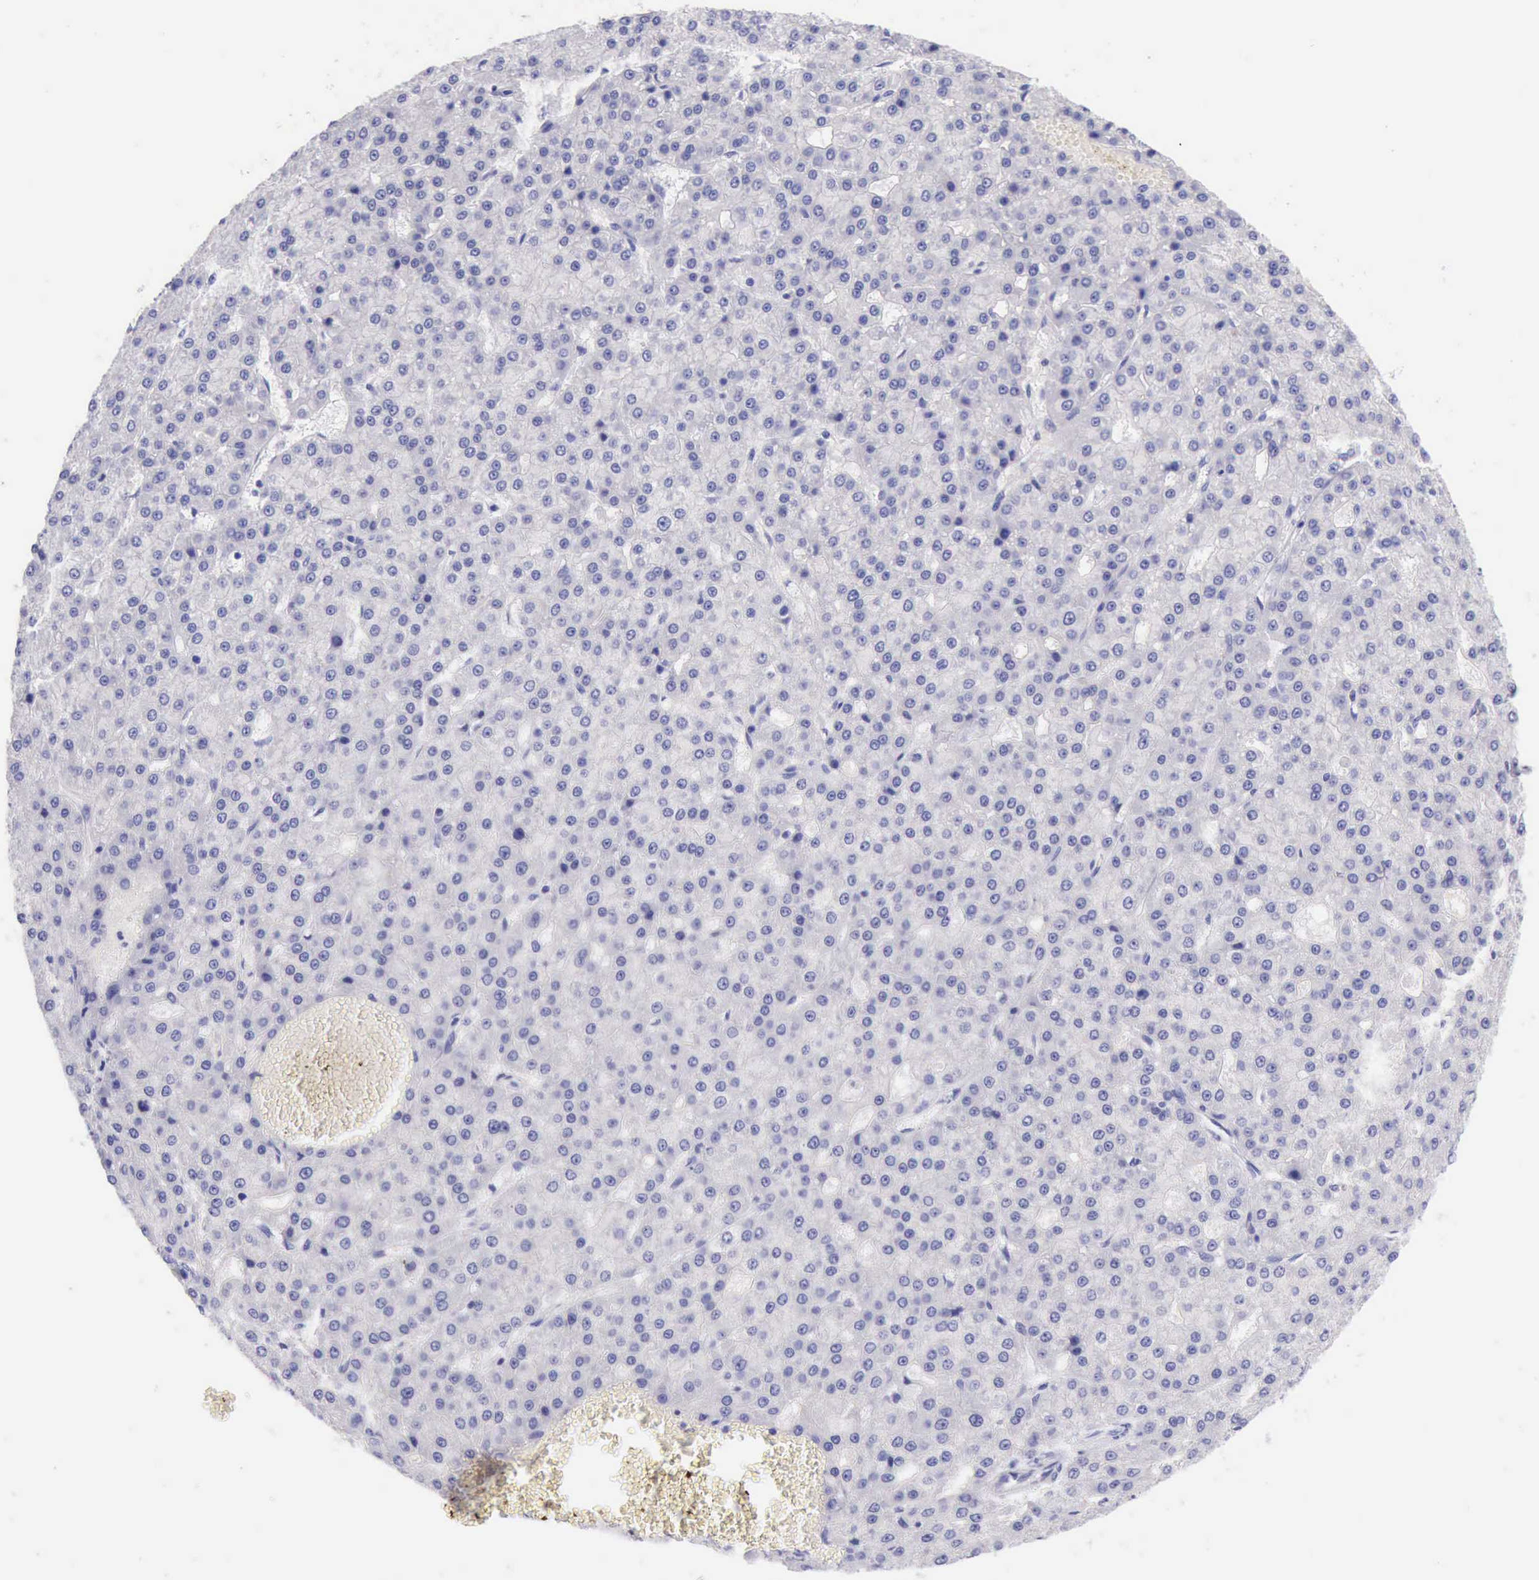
{"staining": {"intensity": "negative", "quantity": "none", "location": "none"}, "tissue": "liver cancer", "cell_type": "Tumor cells", "image_type": "cancer", "snomed": [{"axis": "morphology", "description": "Carcinoma, Hepatocellular, NOS"}, {"axis": "topography", "description": "Liver"}], "caption": "This is an immunohistochemistry image of human liver hepatocellular carcinoma. There is no positivity in tumor cells.", "gene": "KRT8", "patient": {"sex": "male", "age": 47}}